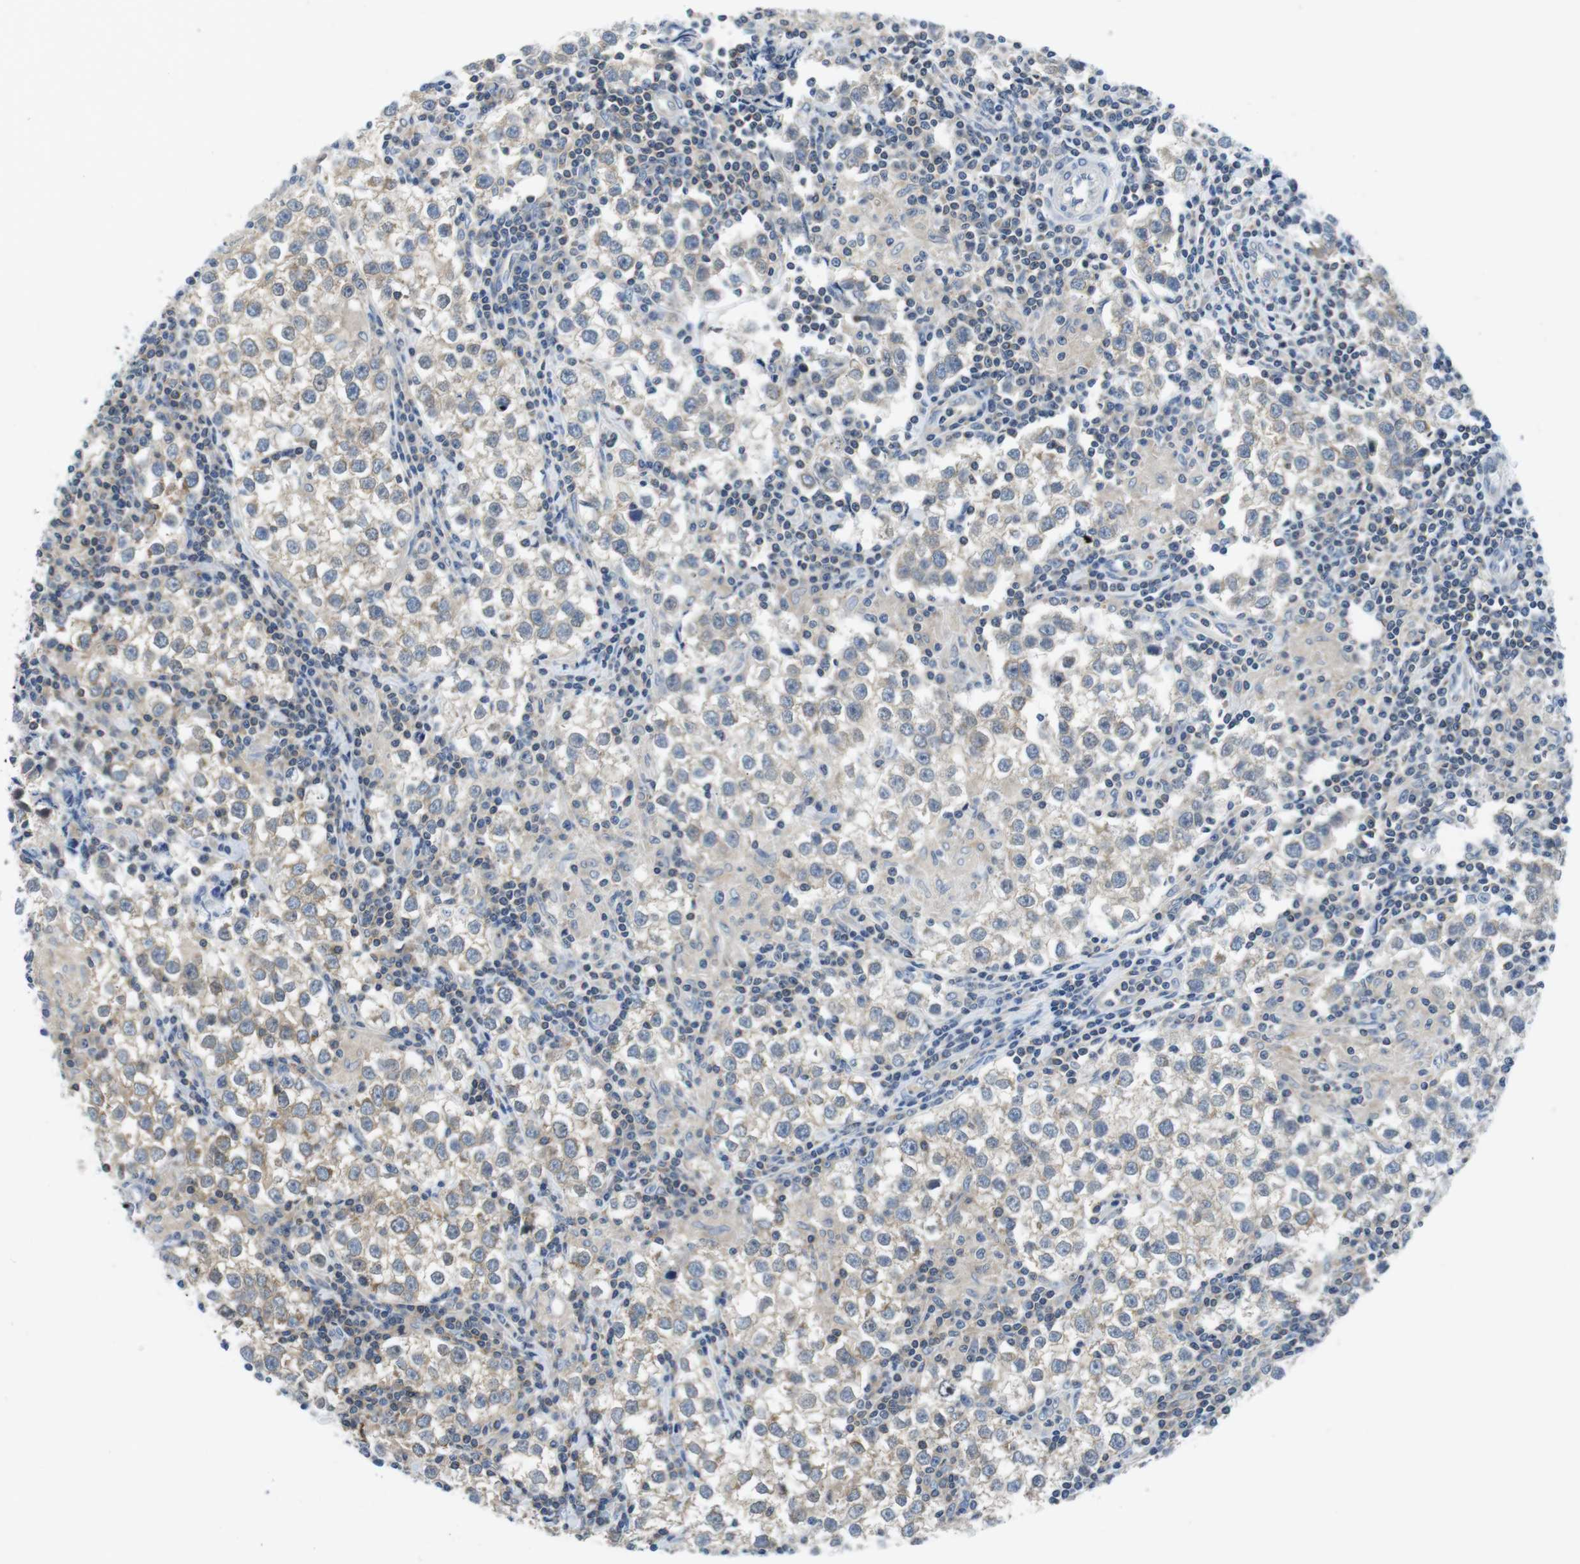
{"staining": {"intensity": "weak", "quantity": "25%-75%", "location": "cytoplasmic/membranous"}, "tissue": "testis cancer", "cell_type": "Tumor cells", "image_type": "cancer", "snomed": [{"axis": "morphology", "description": "Seminoma, NOS"}, {"axis": "morphology", "description": "Carcinoma, Embryonal, NOS"}, {"axis": "topography", "description": "Testis"}], "caption": "Embryonal carcinoma (testis) was stained to show a protein in brown. There is low levels of weak cytoplasmic/membranous staining in about 25%-75% of tumor cells. The protein of interest is stained brown, and the nuclei are stained in blue (DAB (3,3'-diaminobenzidine) IHC with brightfield microscopy, high magnification).", "gene": "PIK3CD", "patient": {"sex": "male", "age": 36}}